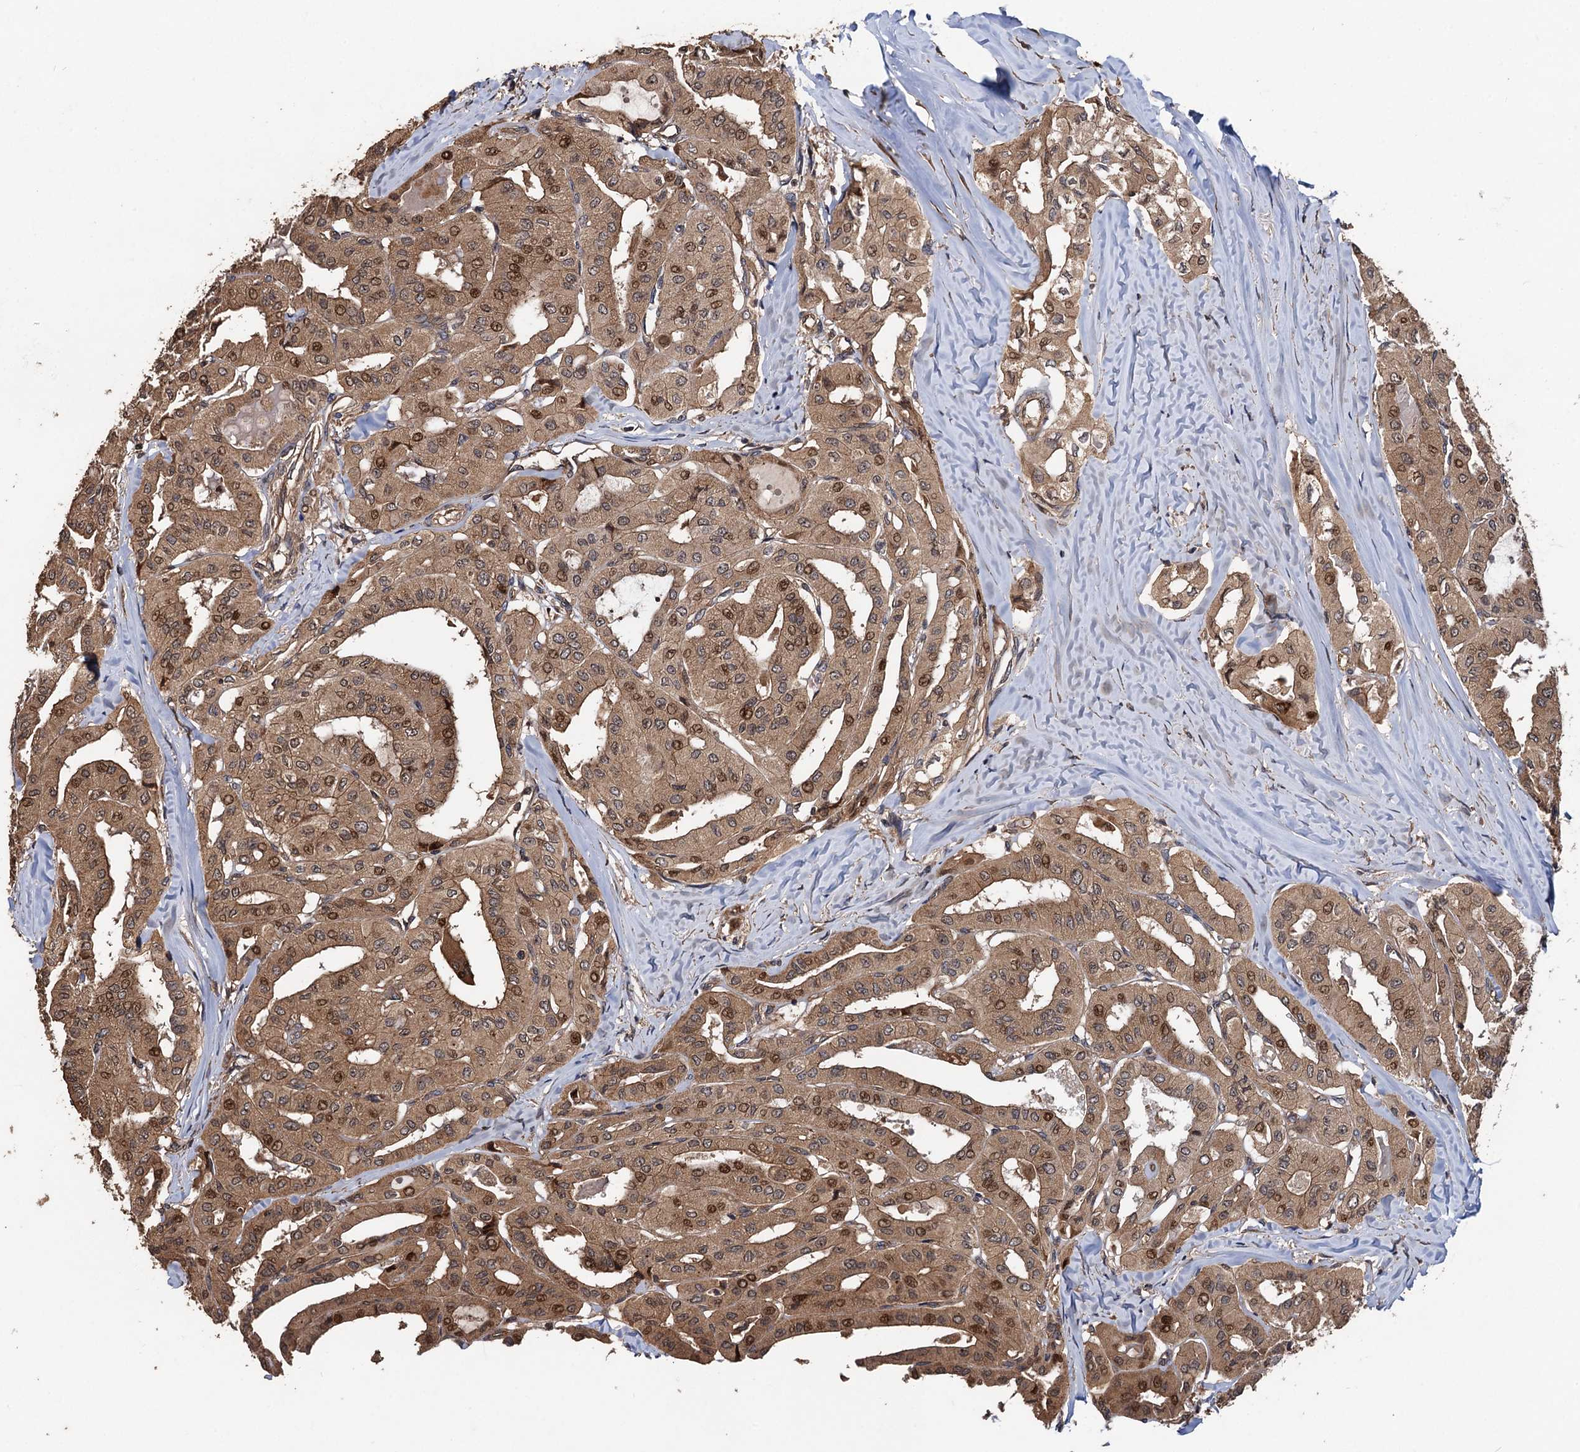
{"staining": {"intensity": "moderate", "quantity": ">75%", "location": "cytoplasmic/membranous,nuclear"}, "tissue": "thyroid cancer", "cell_type": "Tumor cells", "image_type": "cancer", "snomed": [{"axis": "morphology", "description": "Papillary adenocarcinoma, NOS"}, {"axis": "topography", "description": "Thyroid gland"}], "caption": "Approximately >75% of tumor cells in human thyroid papillary adenocarcinoma exhibit moderate cytoplasmic/membranous and nuclear protein staining as visualized by brown immunohistochemical staining.", "gene": "TMEM39B", "patient": {"sex": "female", "age": 59}}